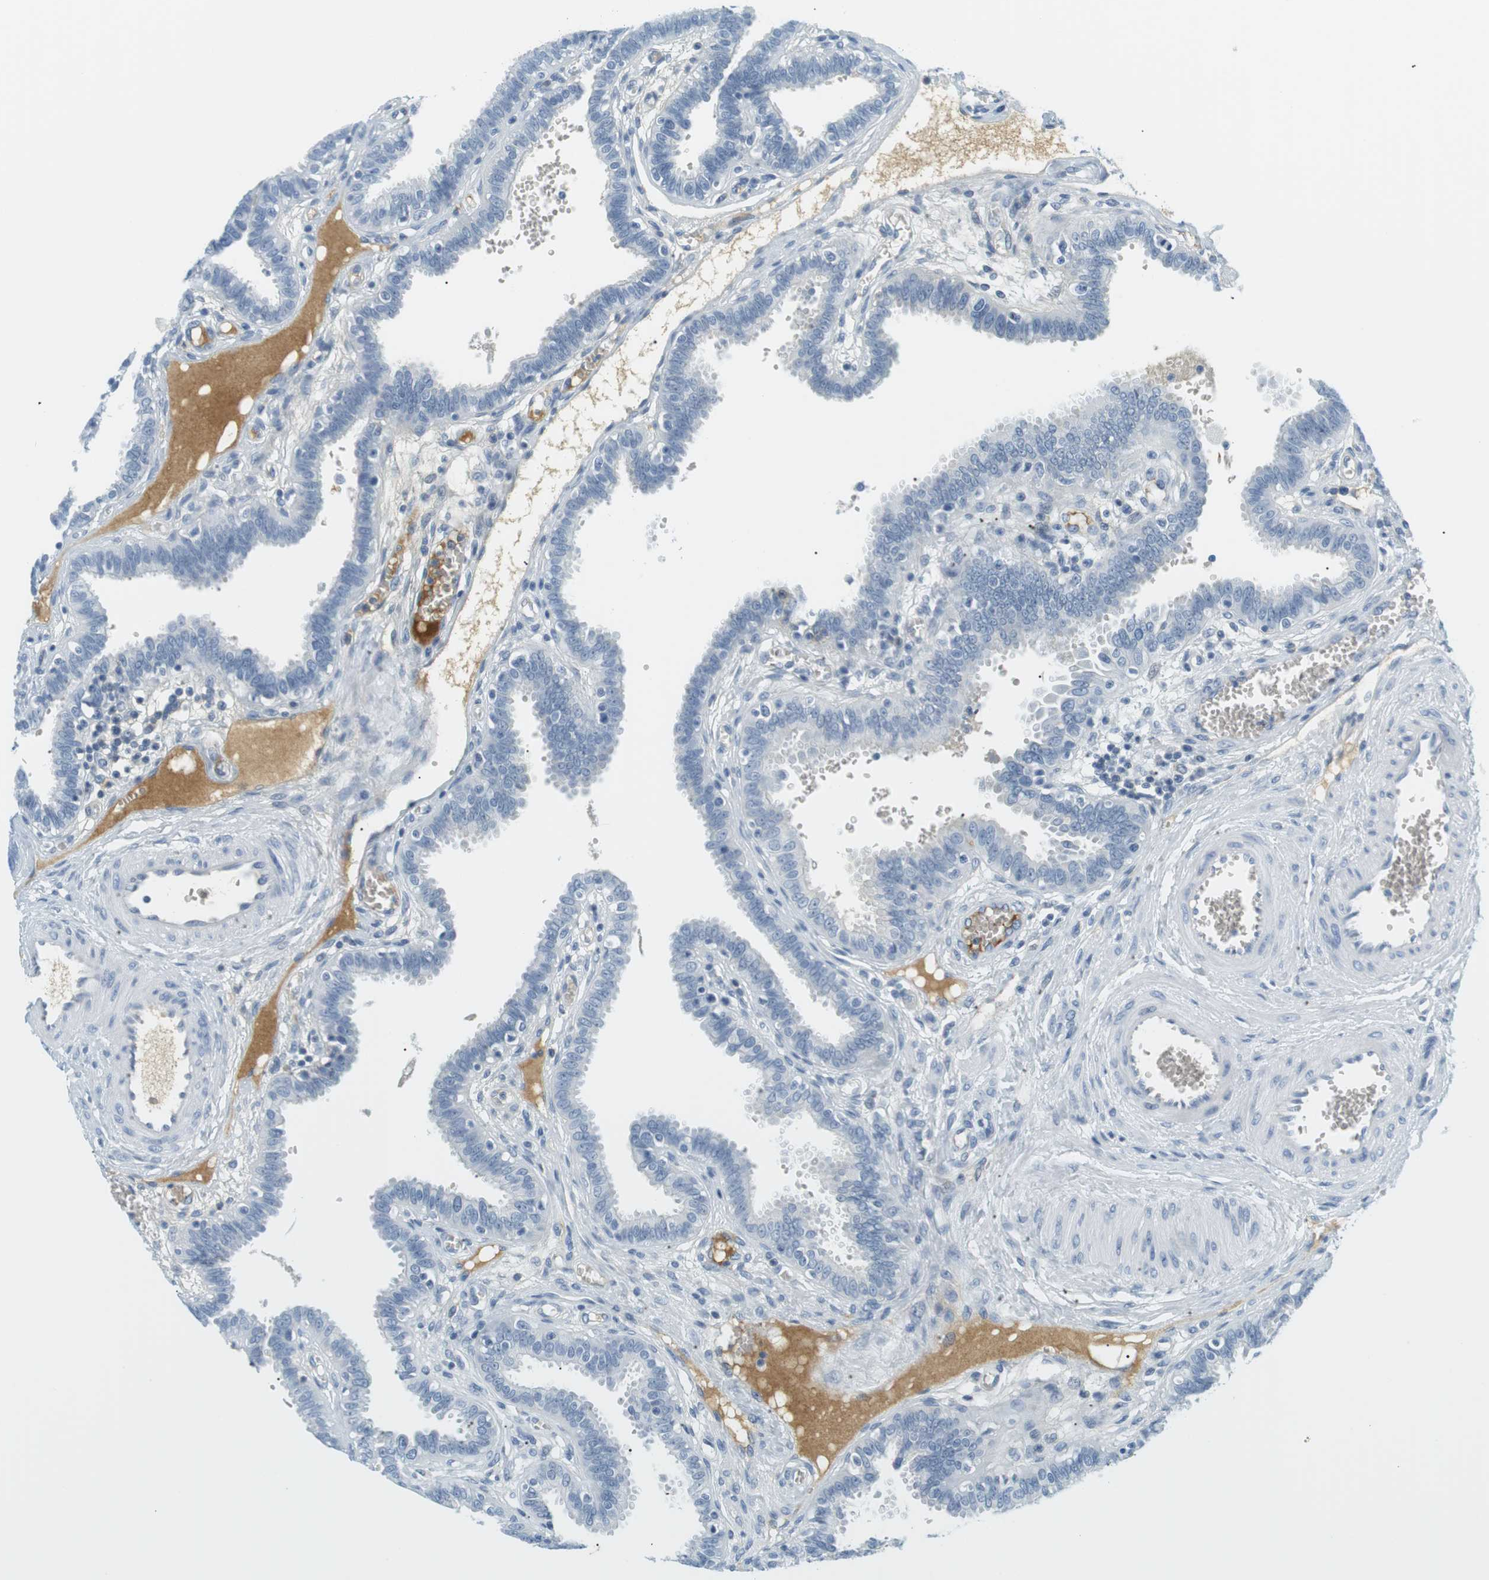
{"staining": {"intensity": "negative", "quantity": "none", "location": "none"}, "tissue": "fallopian tube", "cell_type": "Glandular cells", "image_type": "normal", "snomed": [{"axis": "morphology", "description": "Normal tissue, NOS"}, {"axis": "topography", "description": "Fallopian tube"}], "caption": "An image of fallopian tube stained for a protein reveals no brown staining in glandular cells. Brightfield microscopy of immunohistochemistry (IHC) stained with DAB (brown) and hematoxylin (blue), captured at high magnification.", "gene": "APOB", "patient": {"sex": "female", "age": 32}}